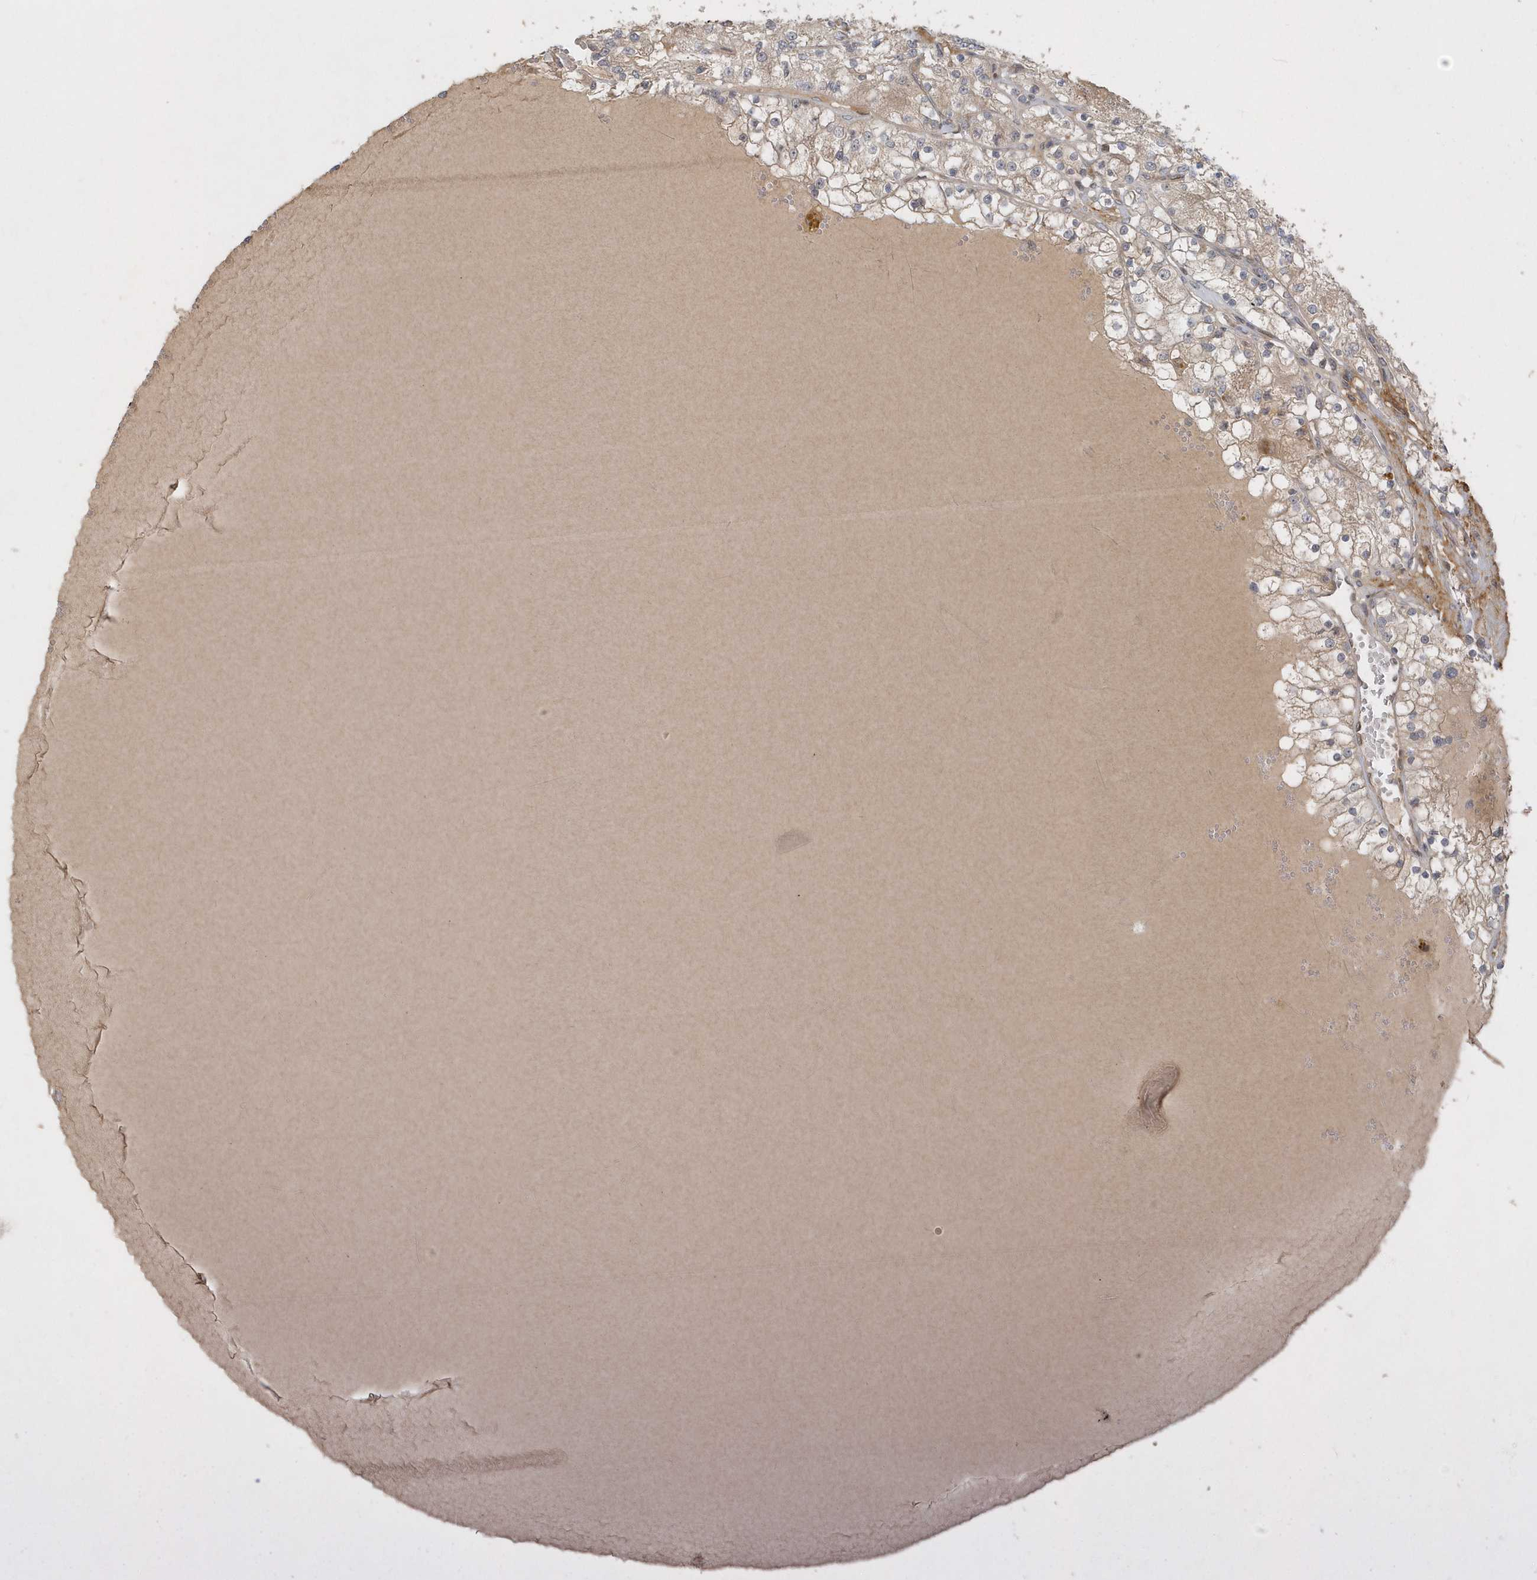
{"staining": {"intensity": "negative", "quantity": "none", "location": "none"}, "tissue": "renal cancer", "cell_type": "Tumor cells", "image_type": "cancer", "snomed": [{"axis": "morphology", "description": "Adenocarcinoma, NOS"}, {"axis": "topography", "description": "Kidney"}], "caption": "An image of renal adenocarcinoma stained for a protein displays no brown staining in tumor cells. Nuclei are stained in blue.", "gene": "TRAIP", "patient": {"sex": "male", "age": 80}}